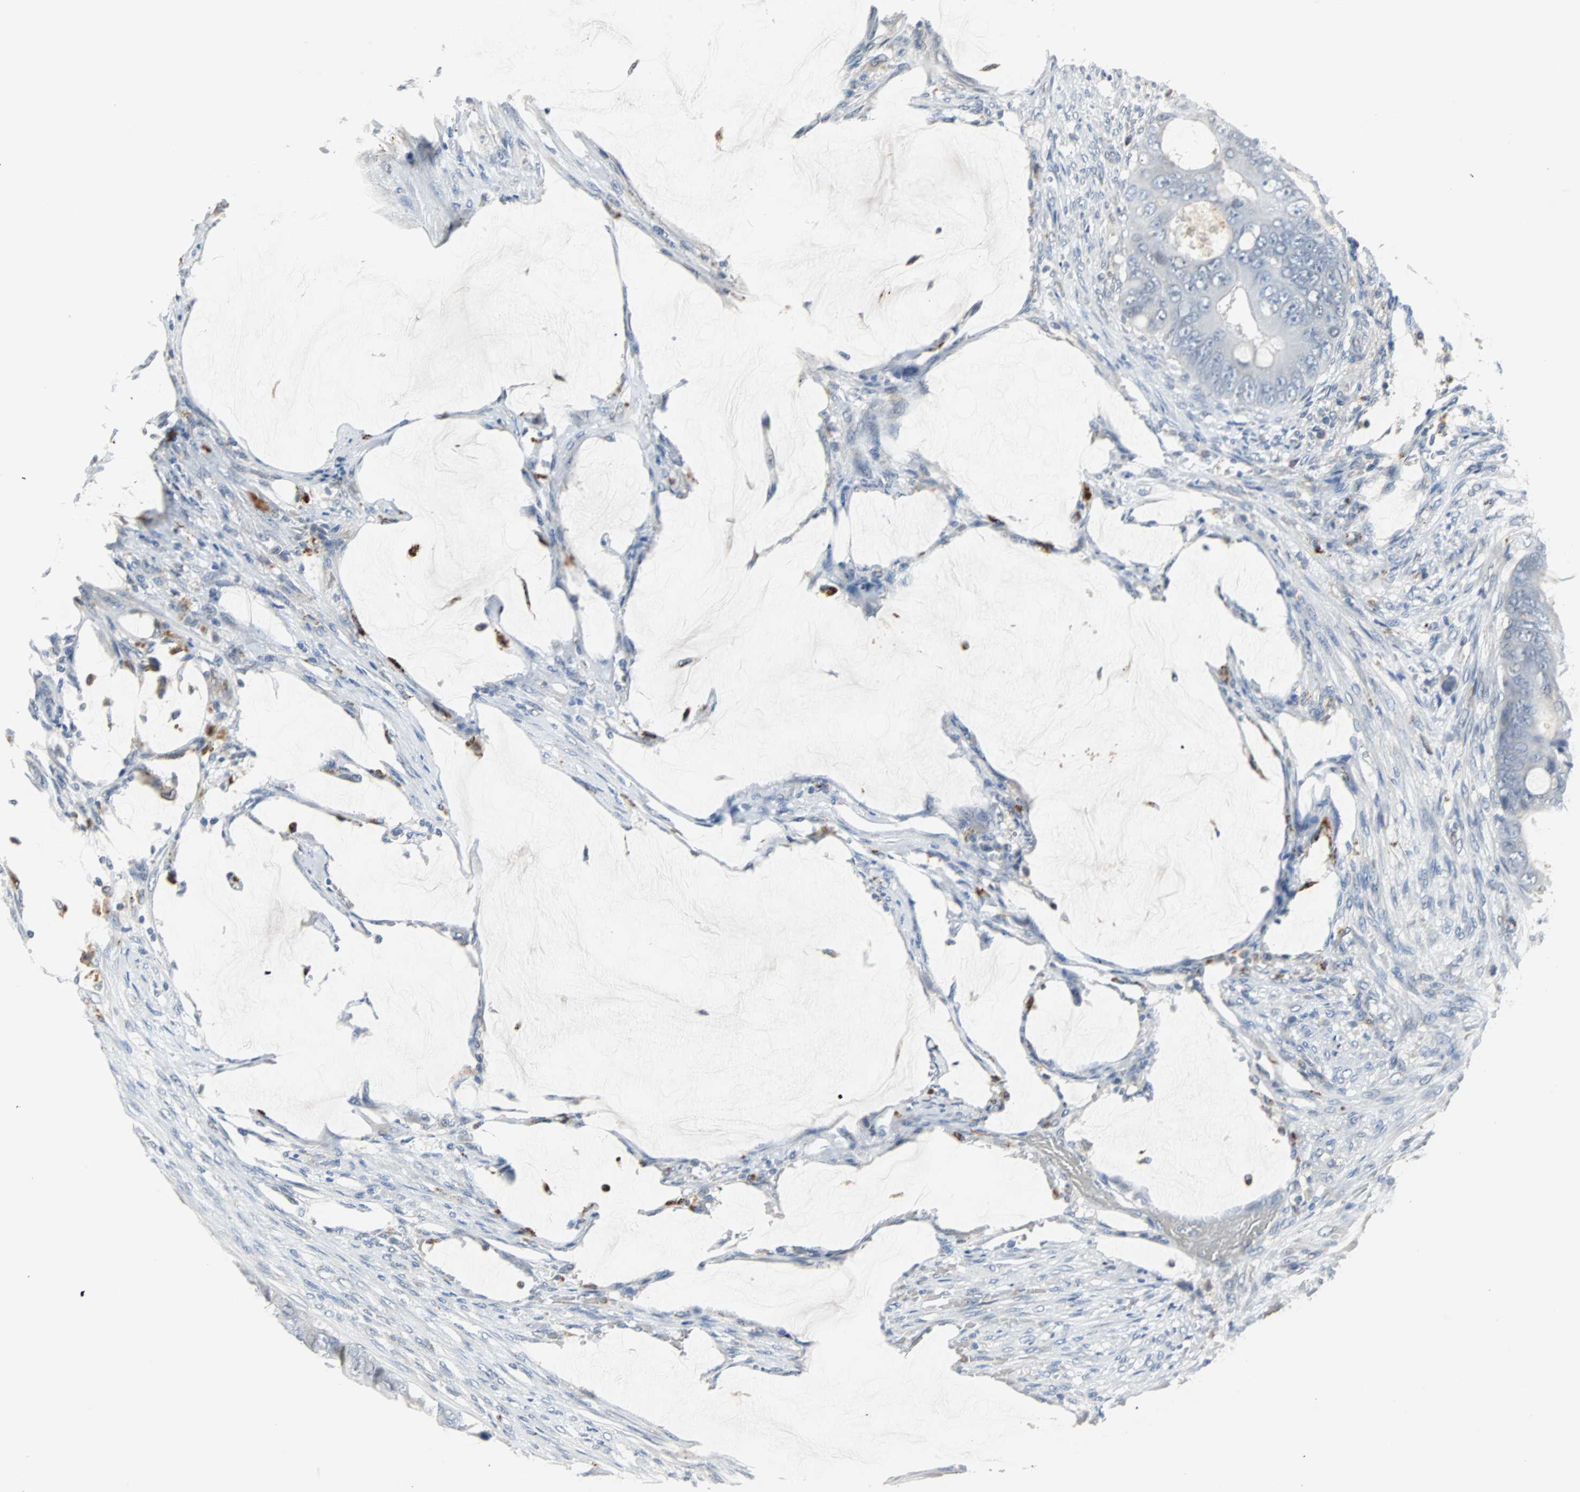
{"staining": {"intensity": "negative", "quantity": "none", "location": "none"}, "tissue": "colorectal cancer", "cell_type": "Tumor cells", "image_type": "cancer", "snomed": [{"axis": "morphology", "description": "Adenocarcinoma, NOS"}, {"axis": "topography", "description": "Rectum"}], "caption": "Colorectal cancer (adenocarcinoma) stained for a protein using immunohistochemistry (IHC) reveals no positivity tumor cells.", "gene": "HLX", "patient": {"sex": "female", "age": 77}}